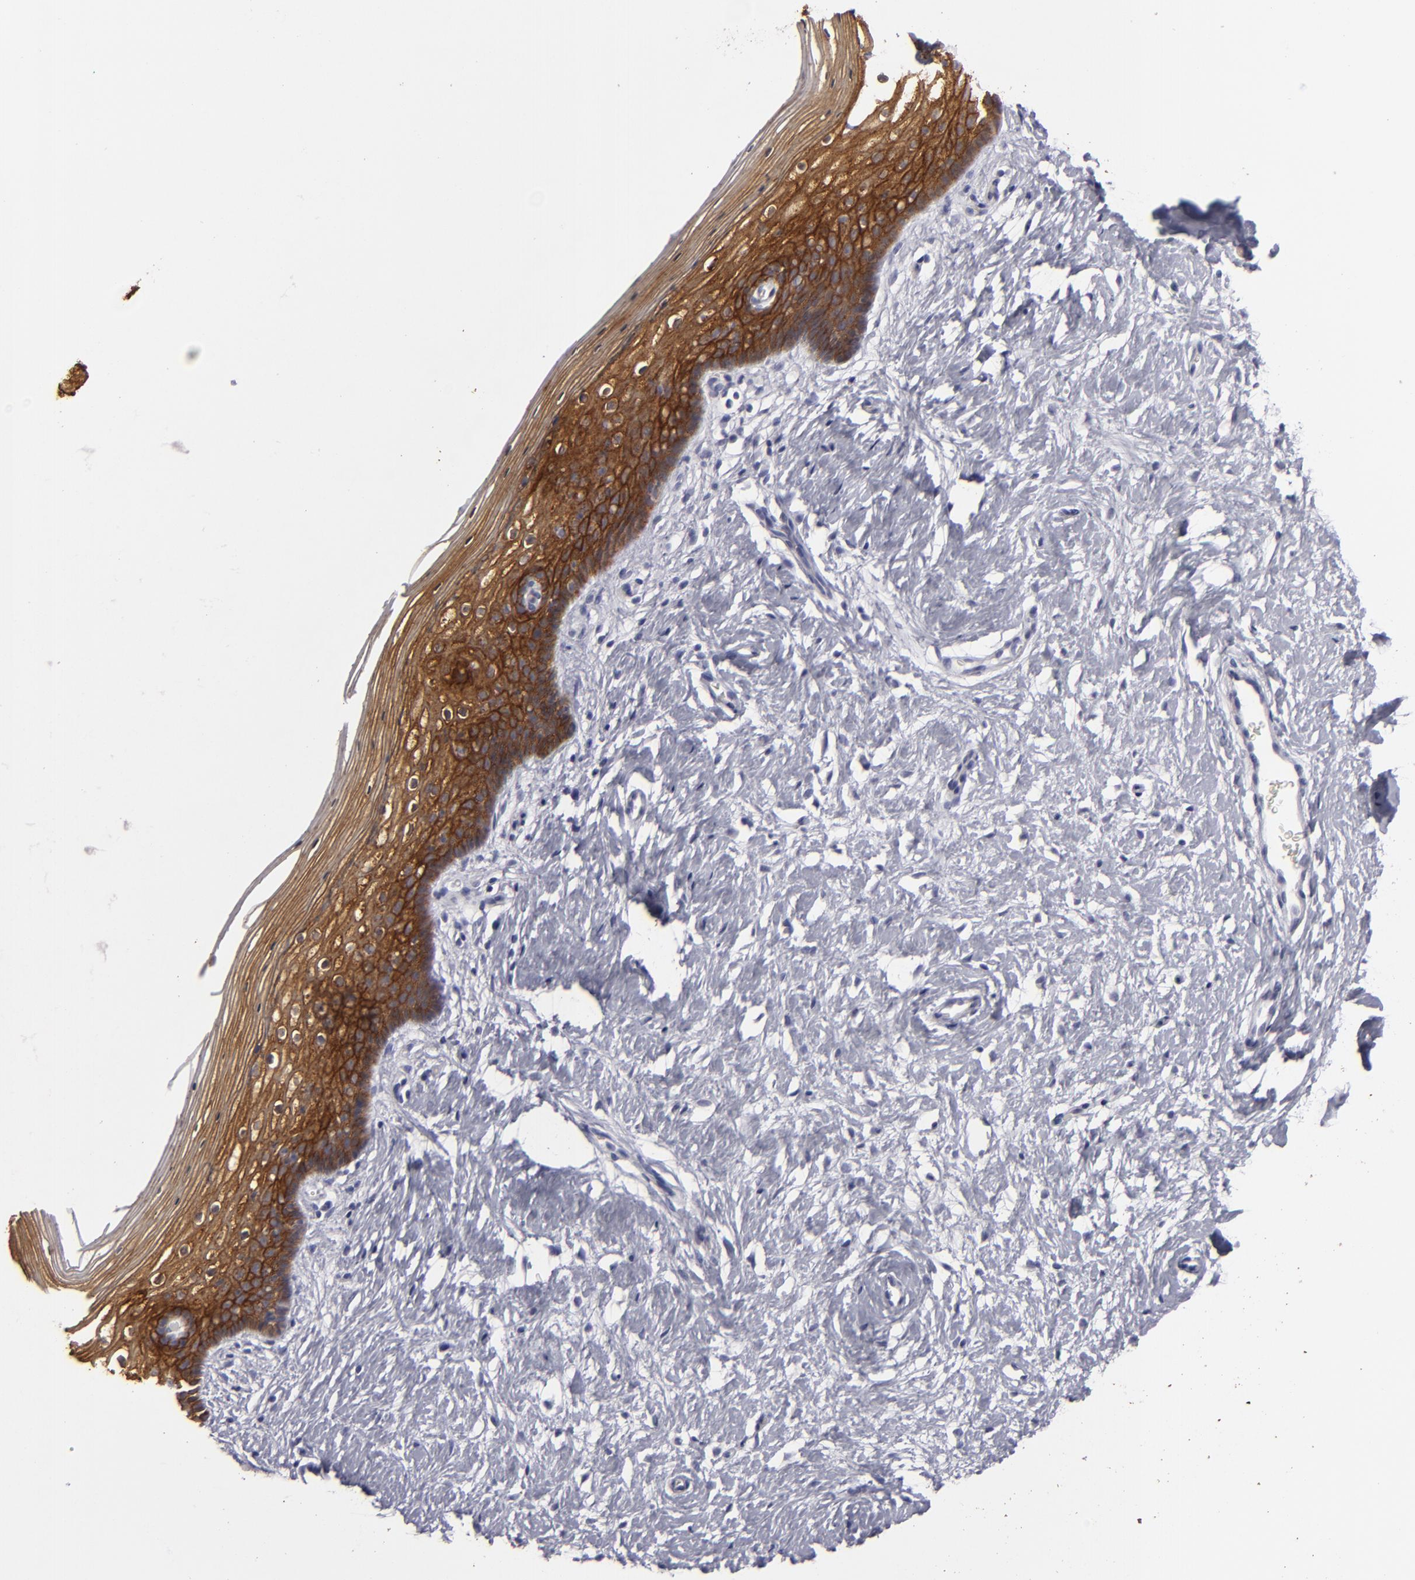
{"staining": {"intensity": "strong", "quantity": ">75%", "location": "cytoplasmic/membranous"}, "tissue": "vagina", "cell_type": "Squamous epithelial cells", "image_type": "normal", "snomed": [{"axis": "morphology", "description": "Normal tissue, NOS"}, {"axis": "topography", "description": "Vagina"}], "caption": "The micrograph displays a brown stain indicating the presence of a protein in the cytoplasmic/membranous of squamous epithelial cells in vagina. (DAB (3,3'-diaminobenzidine) IHC with brightfield microscopy, high magnification).", "gene": "JUP", "patient": {"sex": "female", "age": 46}}